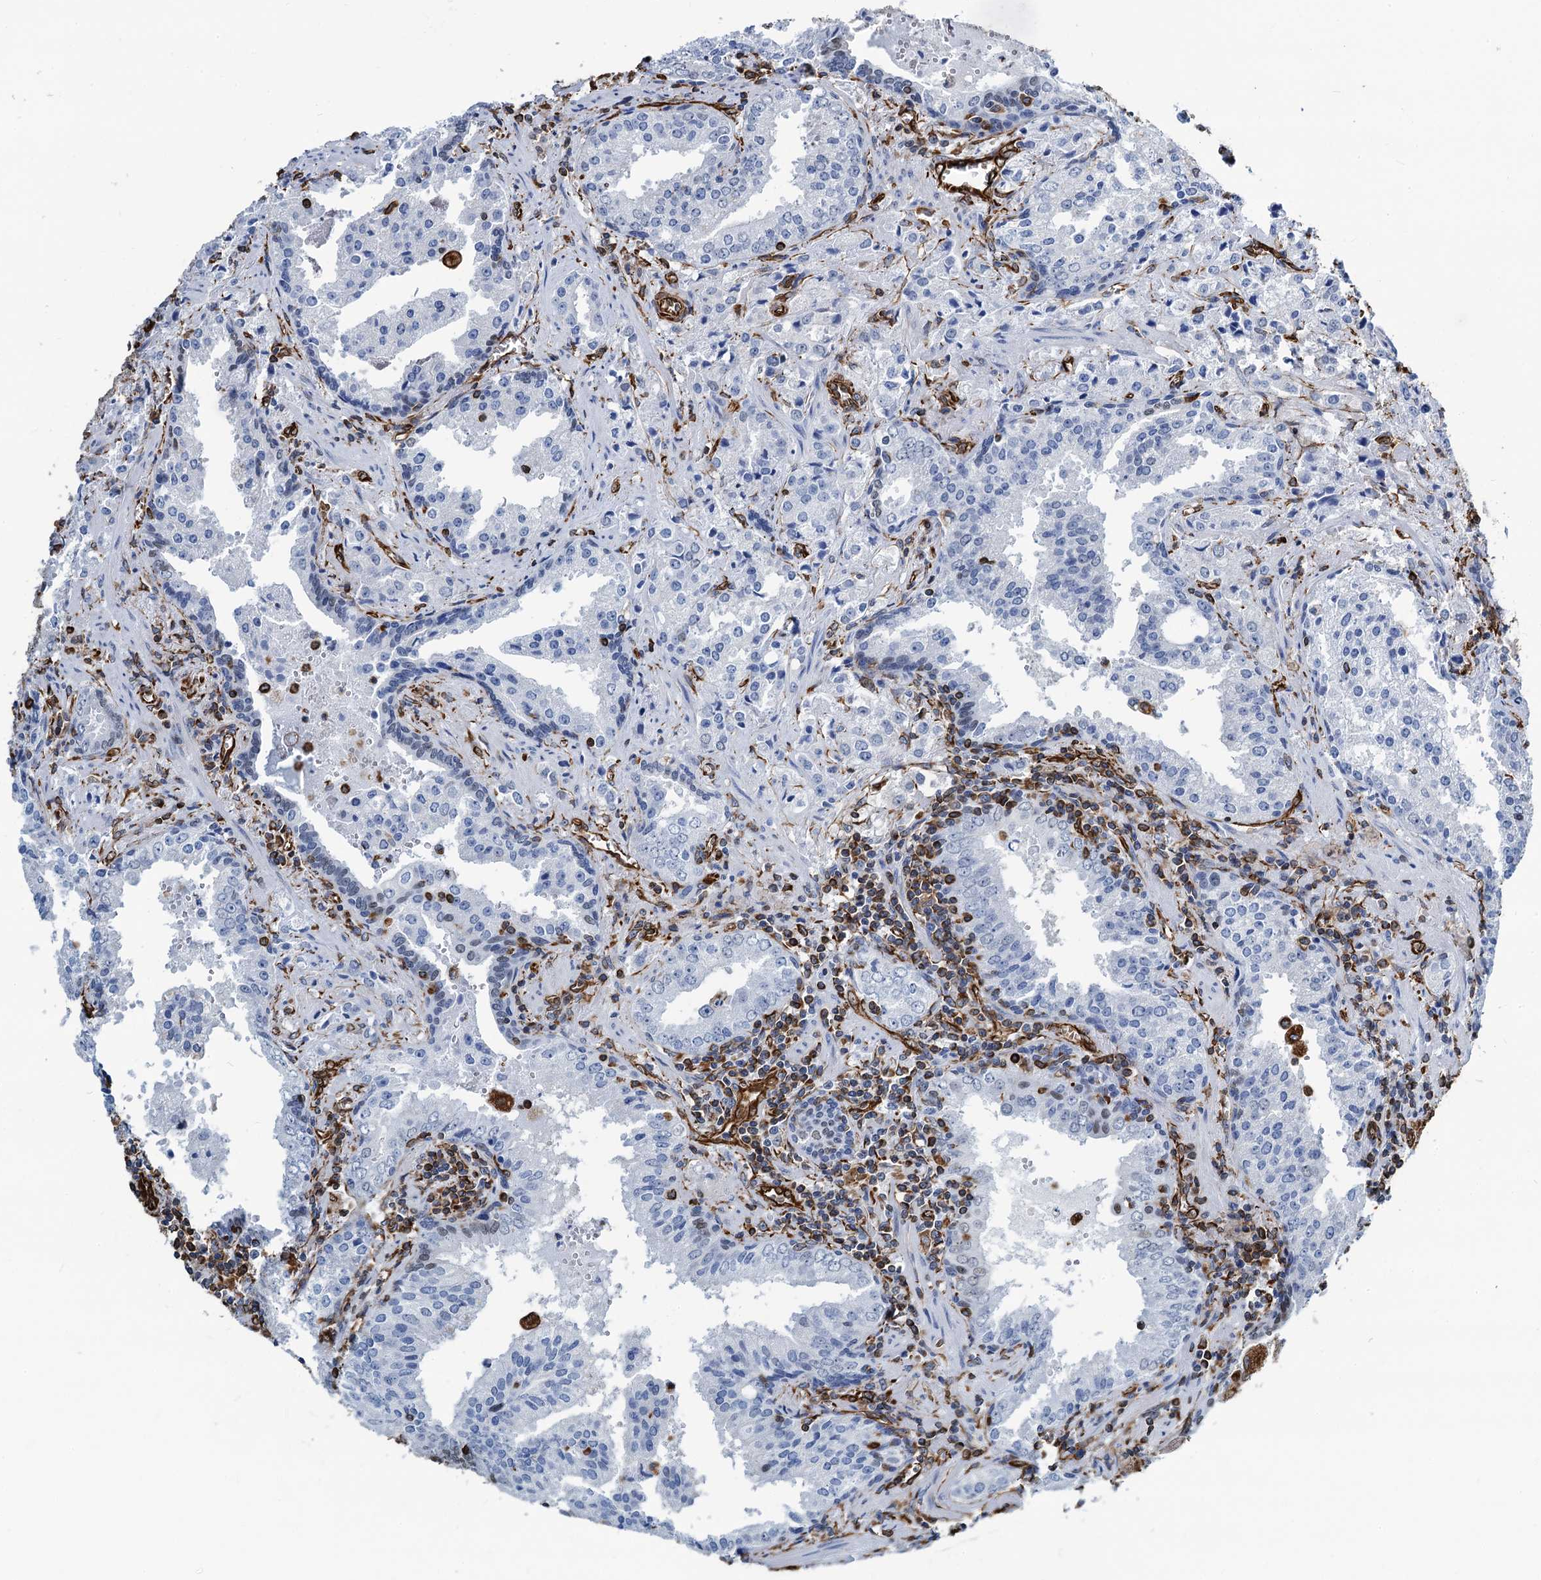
{"staining": {"intensity": "negative", "quantity": "none", "location": "none"}, "tissue": "prostate cancer", "cell_type": "Tumor cells", "image_type": "cancer", "snomed": [{"axis": "morphology", "description": "Adenocarcinoma, High grade"}, {"axis": "topography", "description": "Prostate"}], "caption": "Immunohistochemistry histopathology image of prostate cancer (high-grade adenocarcinoma) stained for a protein (brown), which exhibits no positivity in tumor cells.", "gene": "PGM2", "patient": {"sex": "male", "age": 68}}